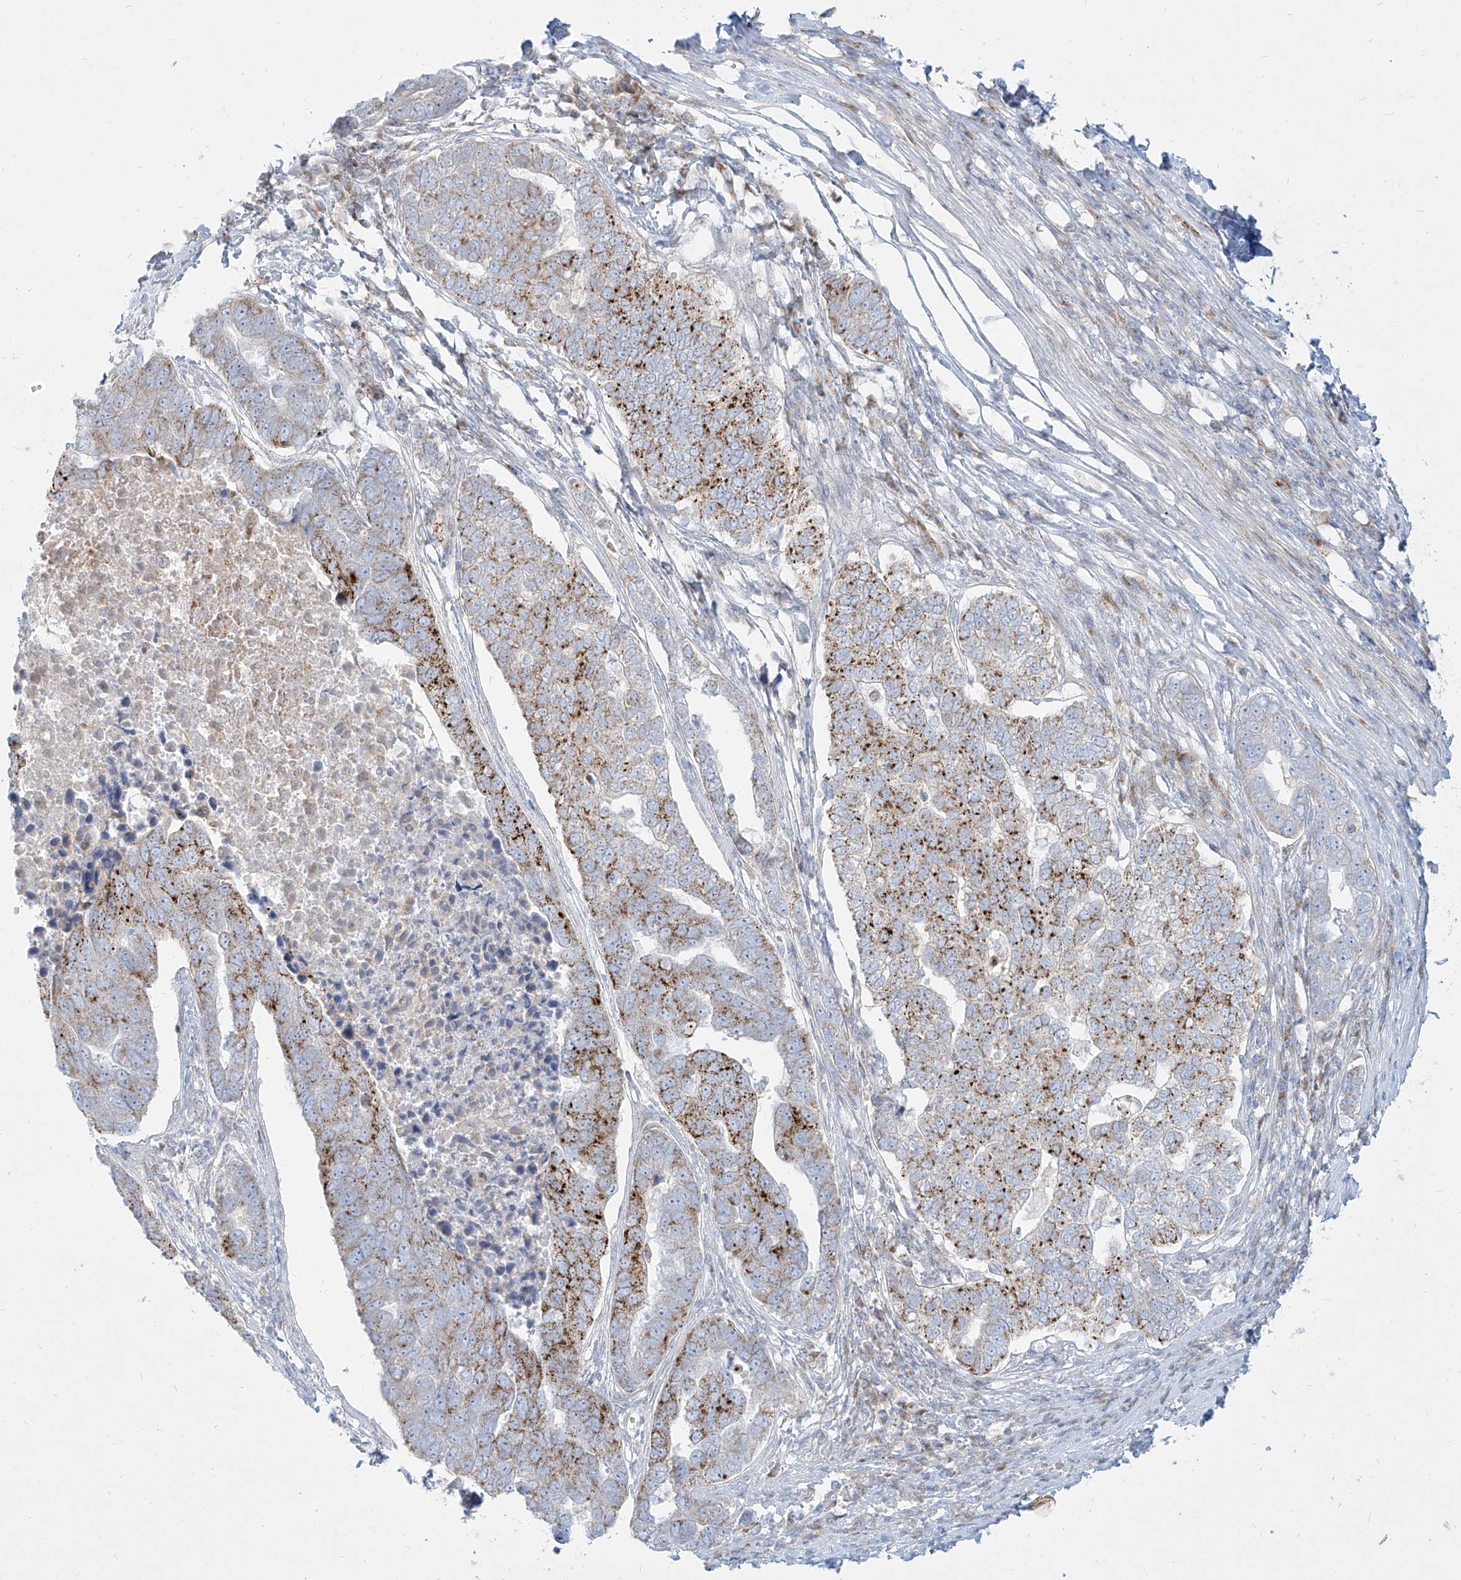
{"staining": {"intensity": "moderate", "quantity": "25%-75%", "location": "cytoplasmic/membranous"}, "tissue": "pancreatic cancer", "cell_type": "Tumor cells", "image_type": "cancer", "snomed": [{"axis": "morphology", "description": "Adenocarcinoma, NOS"}, {"axis": "topography", "description": "Pancreas"}], "caption": "Pancreatic cancer (adenocarcinoma) stained for a protein demonstrates moderate cytoplasmic/membranous positivity in tumor cells.", "gene": "MTX2", "patient": {"sex": "female", "age": 61}}